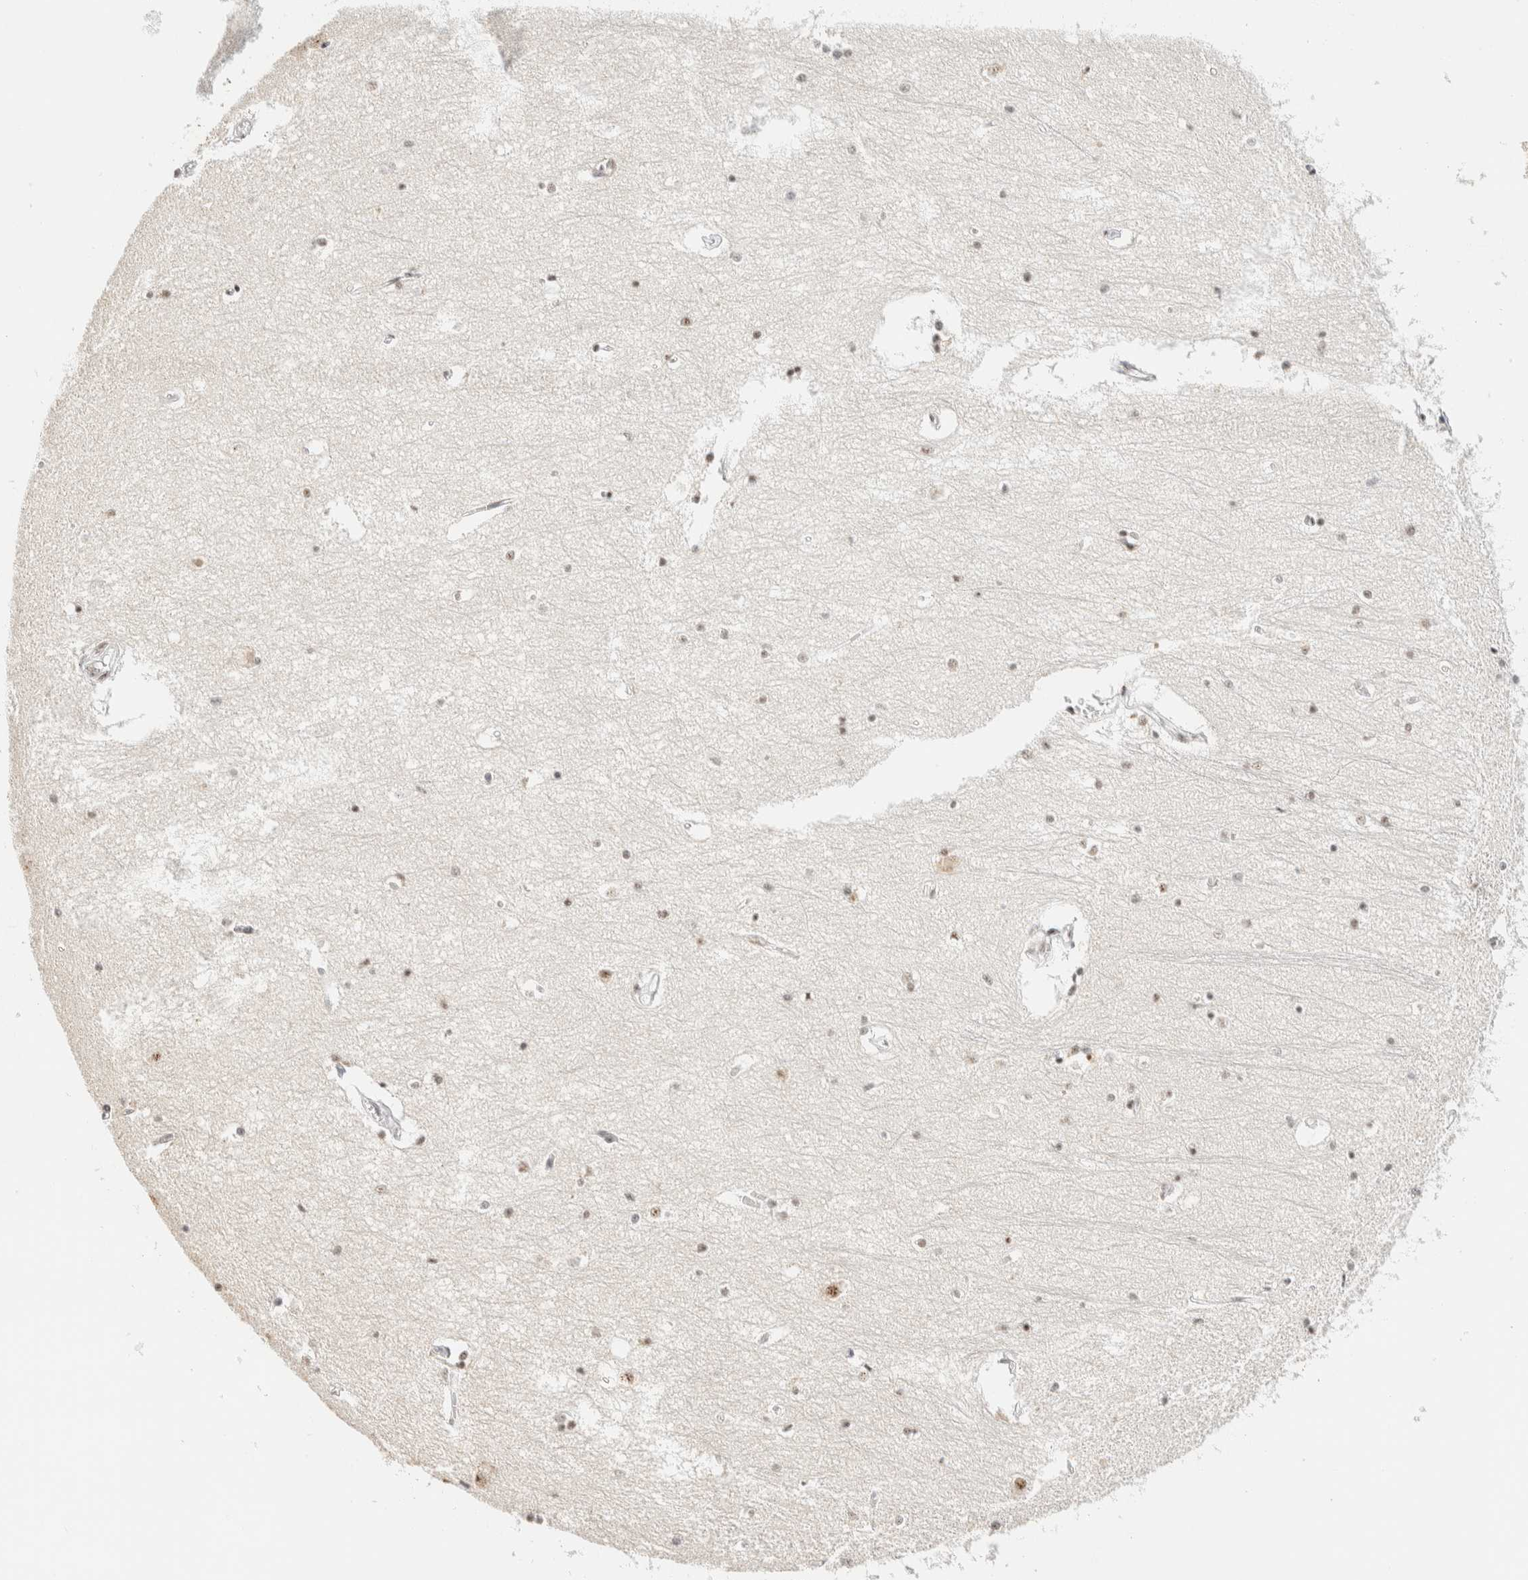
{"staining": {"intensity": "weak", "quantity": "25%-75%", "location": "nuclear"}, "tissue": "hippocampus", "cell_type": "Glial cells", "image_type": "normal", "snomed": [{"axis": "morphology", "description": "Normal tissue, NOS"}, {"axis": "topography", "description": "Hippocampus"}], "caption": "Hippocampus stained for a protein (brown) displays weak nuclear positive staining in approximately 25%-75% of glial cells.", "gene": "SON", "patient": {"sex": "male", "age": 70}}